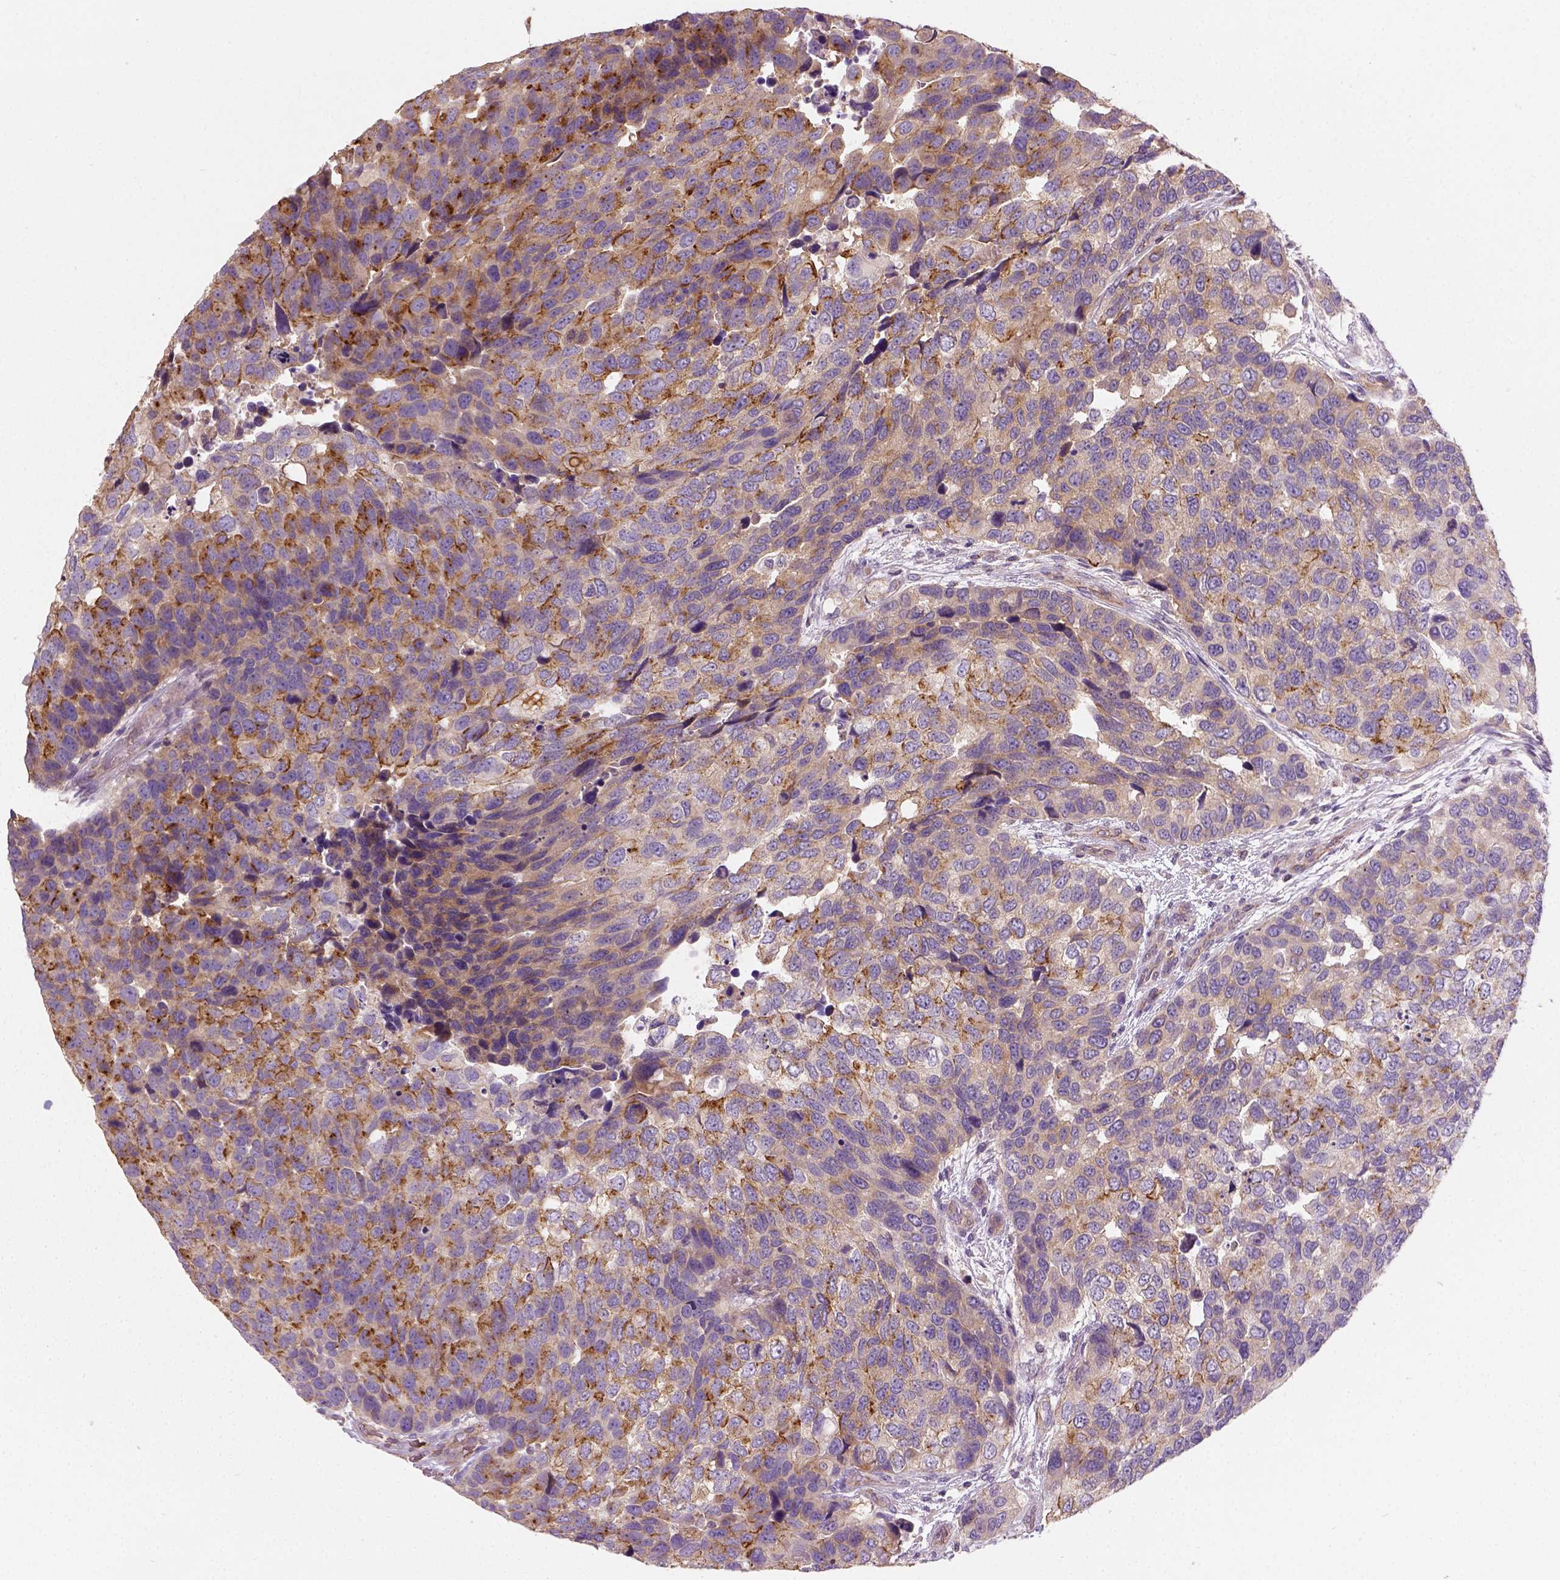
{"staining": {"intensity": "moderate", "quantity": "25%-75%", "location": "cytoplasmic/membranous"}, "tissue": "urothelial cancer", "cell_type": "Tumor cells", "image_type": "cancer", "snomed": [{"axis": "morphology", "description": "Urothelial carcinoma, High grade"}, {"axis": "topography", "description": "Urinary bladder"}], "caption": "This image displays urothelial cancer stained with immunohistochemistry (IHC) to label a protein in brown. The cytoplasmic/membranous of tumor cells show moderate positivity for the protein. Nuclei are counter-stained blue.", "gene": "CRACR2A", "patient": {"sex": "male", "age": 60}}